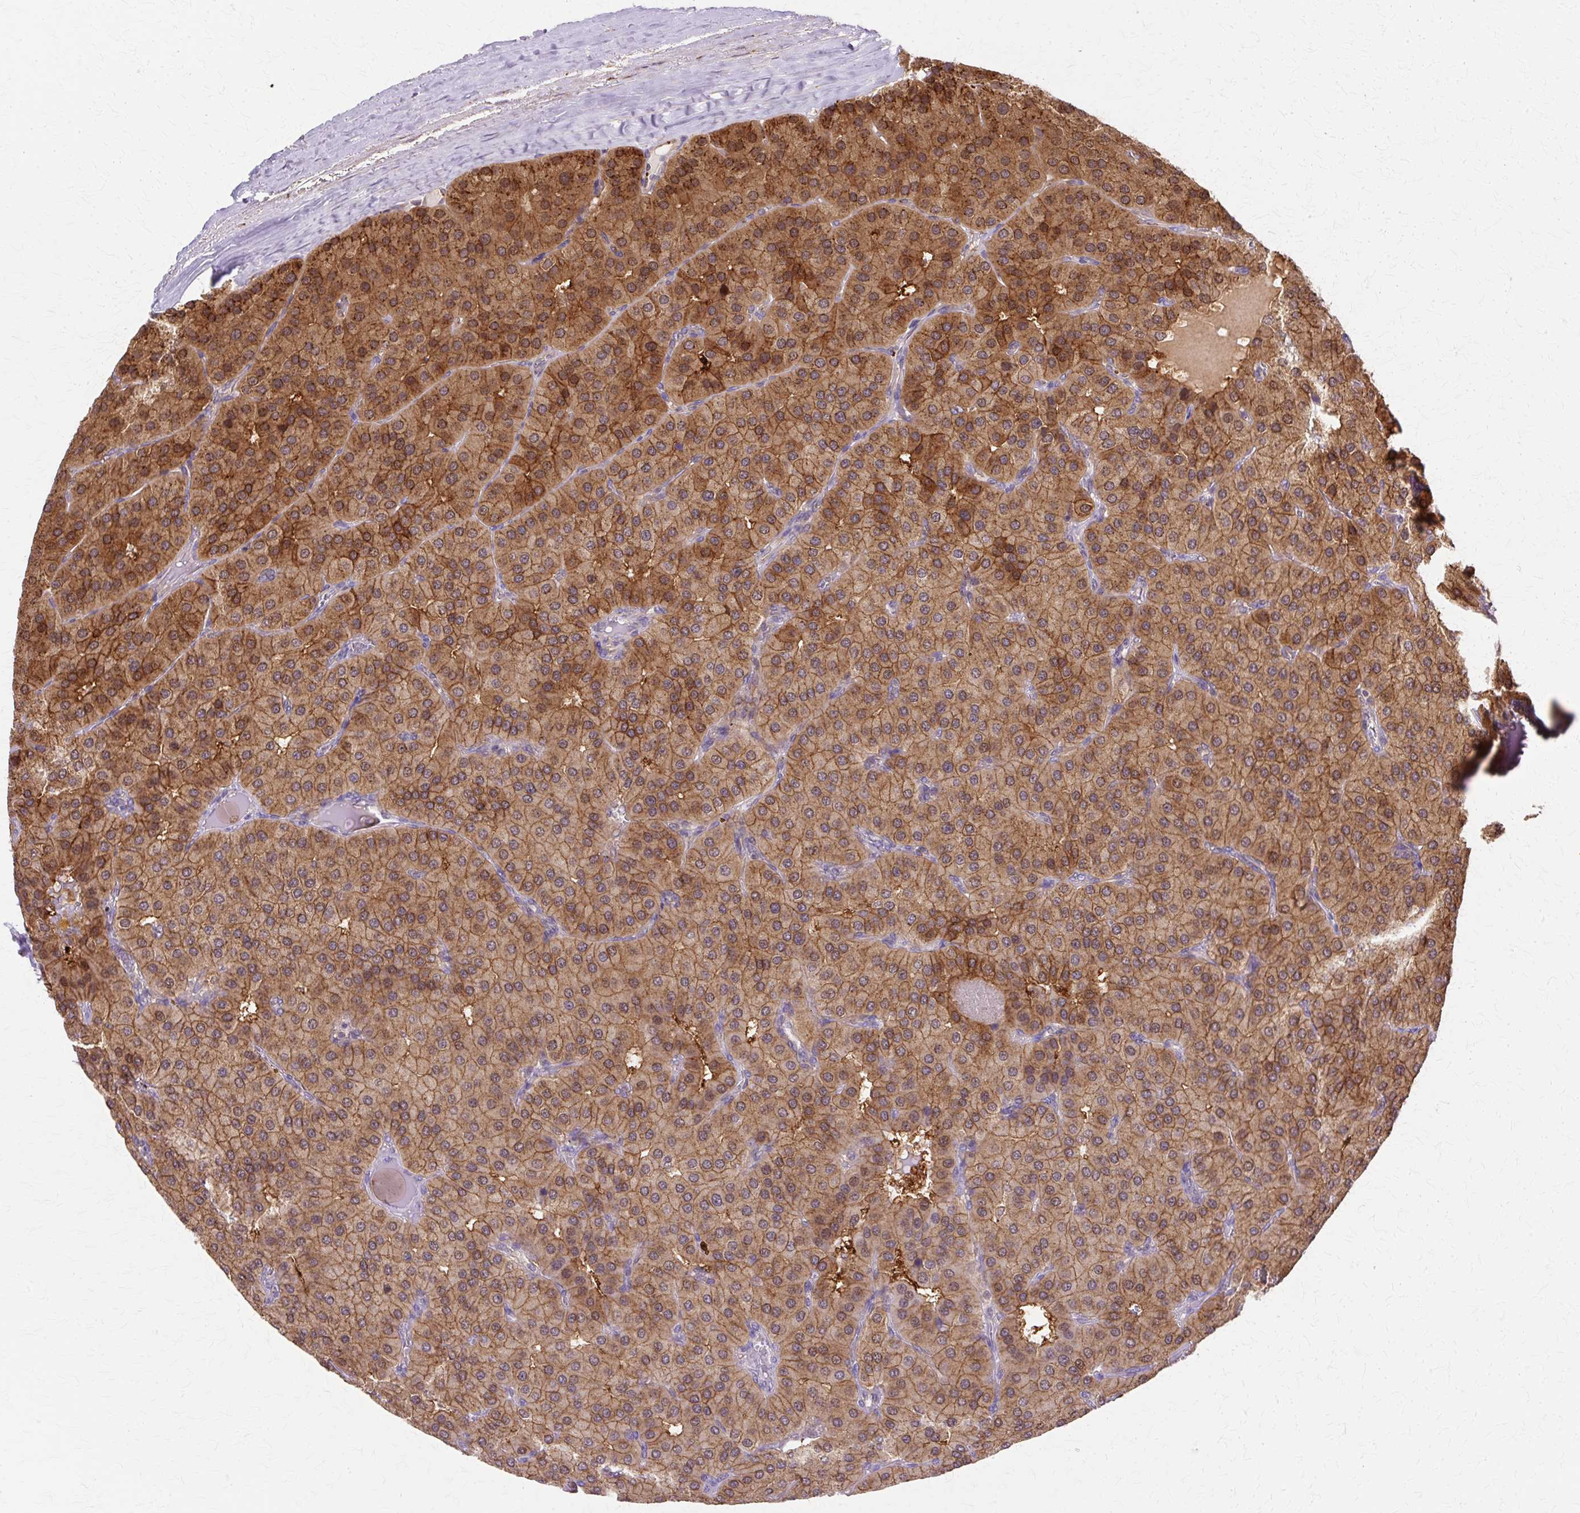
{"staining": {"intensity": "moderate", "quantity": ">75%", "location": "cytoplasmic/membranous,nuclear"}, "tissue": "parathyroid gland", "cell_type": "Glandular cells", "image_type": "normal", "snomed": [{"axis": "morphology", "description": "Normal tissue, NOS"}, {"axis": "morphology", "description": "Adenoma, NOS"}, {"axis": "topography", "description": "Parathyroid gland"}], "caption": "Glandular cells reveal moderate cytoplasmic/membranous,nuclear staining in approximately >75% of cells in normal parathyroid gland. (DAB IHC, brown staining for protein, blue staining for nuclei).", "gene": "COPB1", "patient": {"sex": "female", "age": 86}}